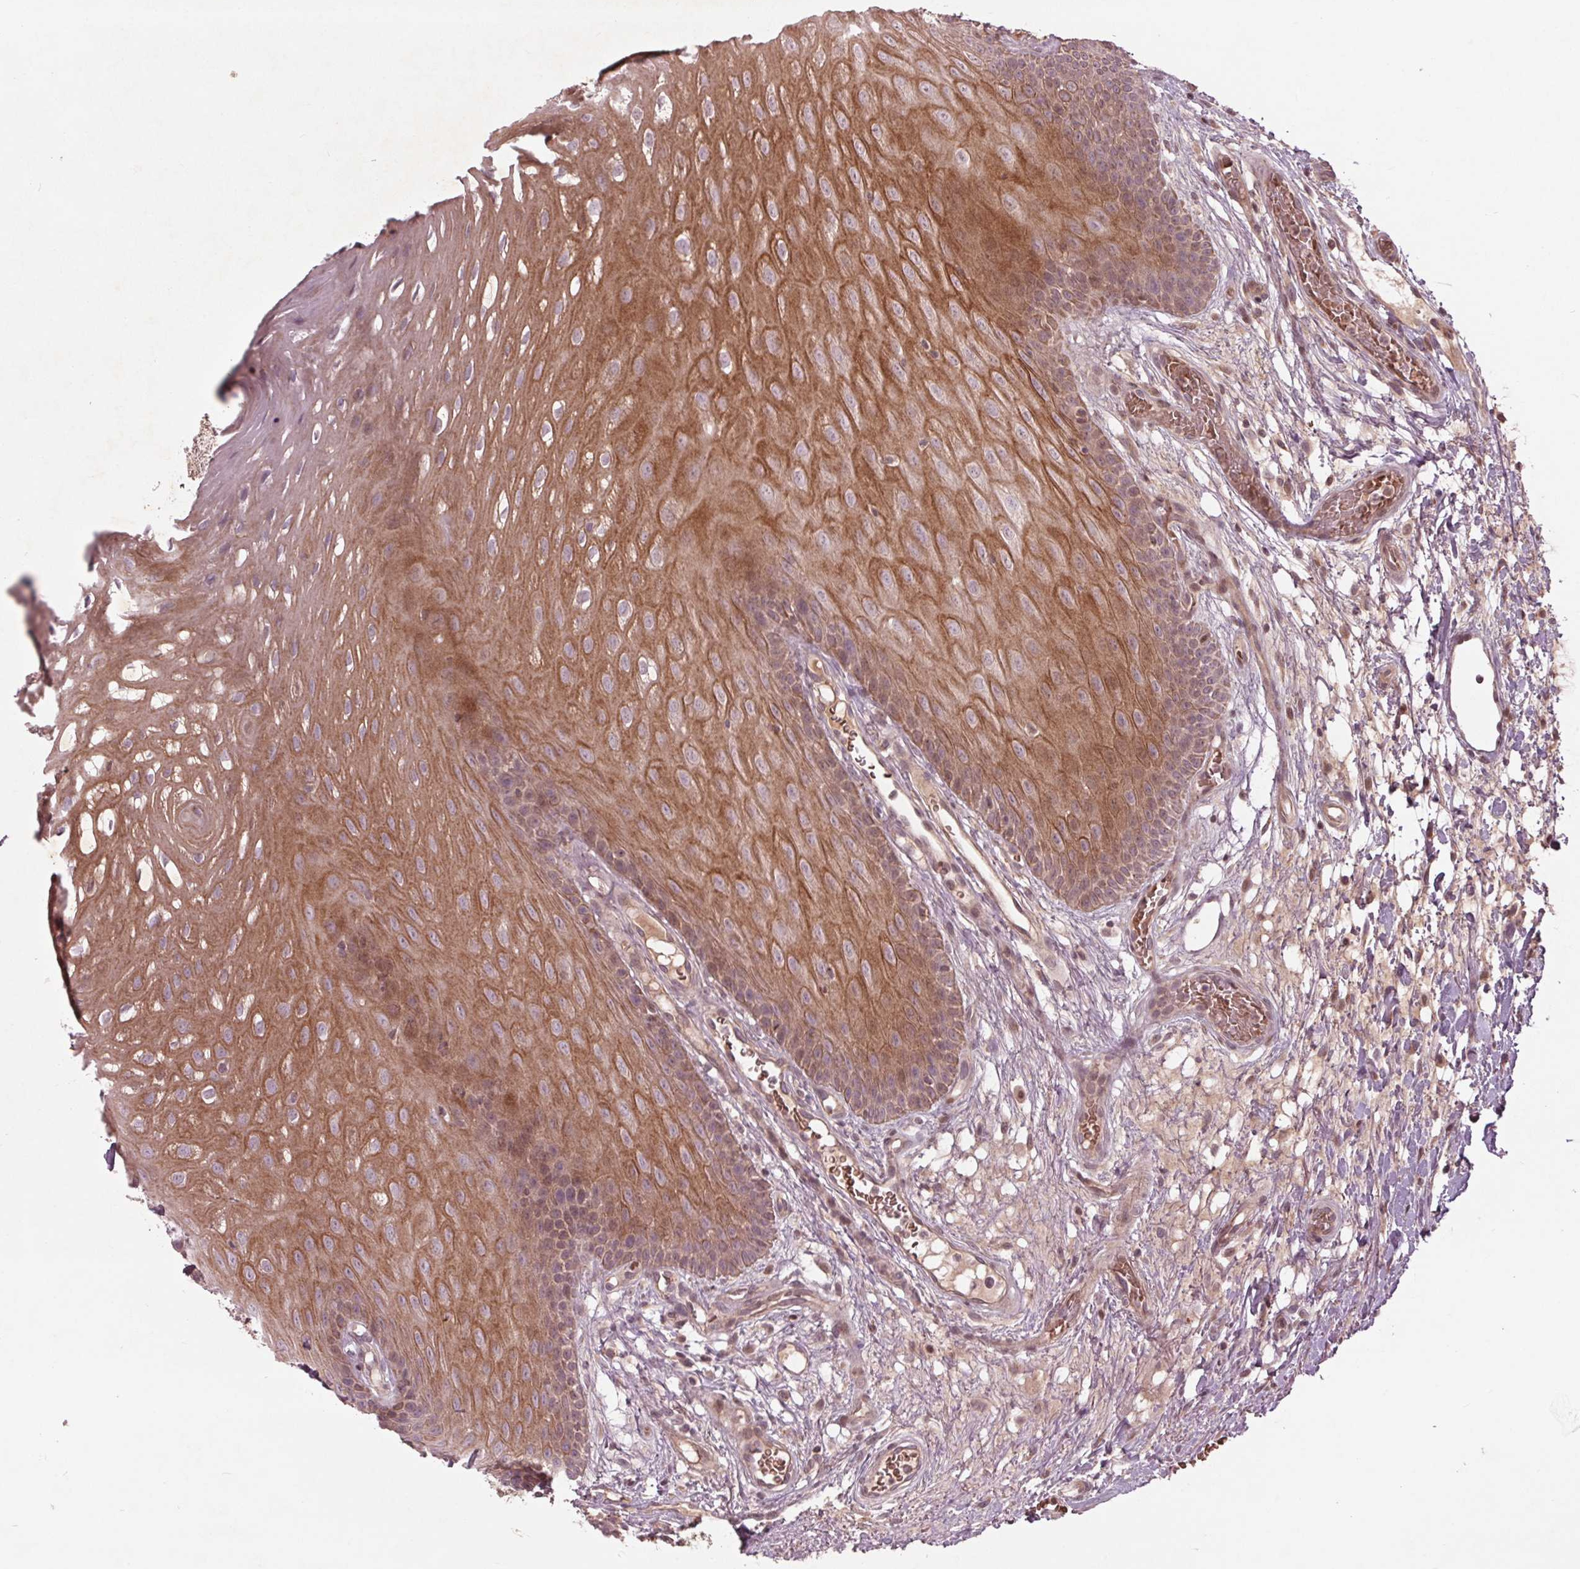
{"staining": {"intensity": "moderate", "quantity": "25%-75%", "location": "cytoplasmic/membranous,nuclear"}, "tissue": "oral mucosa", "cell_type": "Squamous epithelial cells", "image_type": "normal", "snomed": [{"axis": "morphology", "description": "Normal tissue, NOS"}, {"axis": "morphology", "description": "Squamous cell carcinoma, NOS"}, {"axis": "topography", "description": "Oral tissue"}, {"axis": "topography", "description": "Head-Neck"}], "caption": "Immunohistochemistry image of unremarkable oral mucosa stained for a protein (brown), which demonstrates medium levels of moderate cytoplasmic/membranous,nuclear staining in about 25%-75% of squamous epithelial cells.", "gene": "CDKL4", "patient": {"sex": "male", "age": 78}}